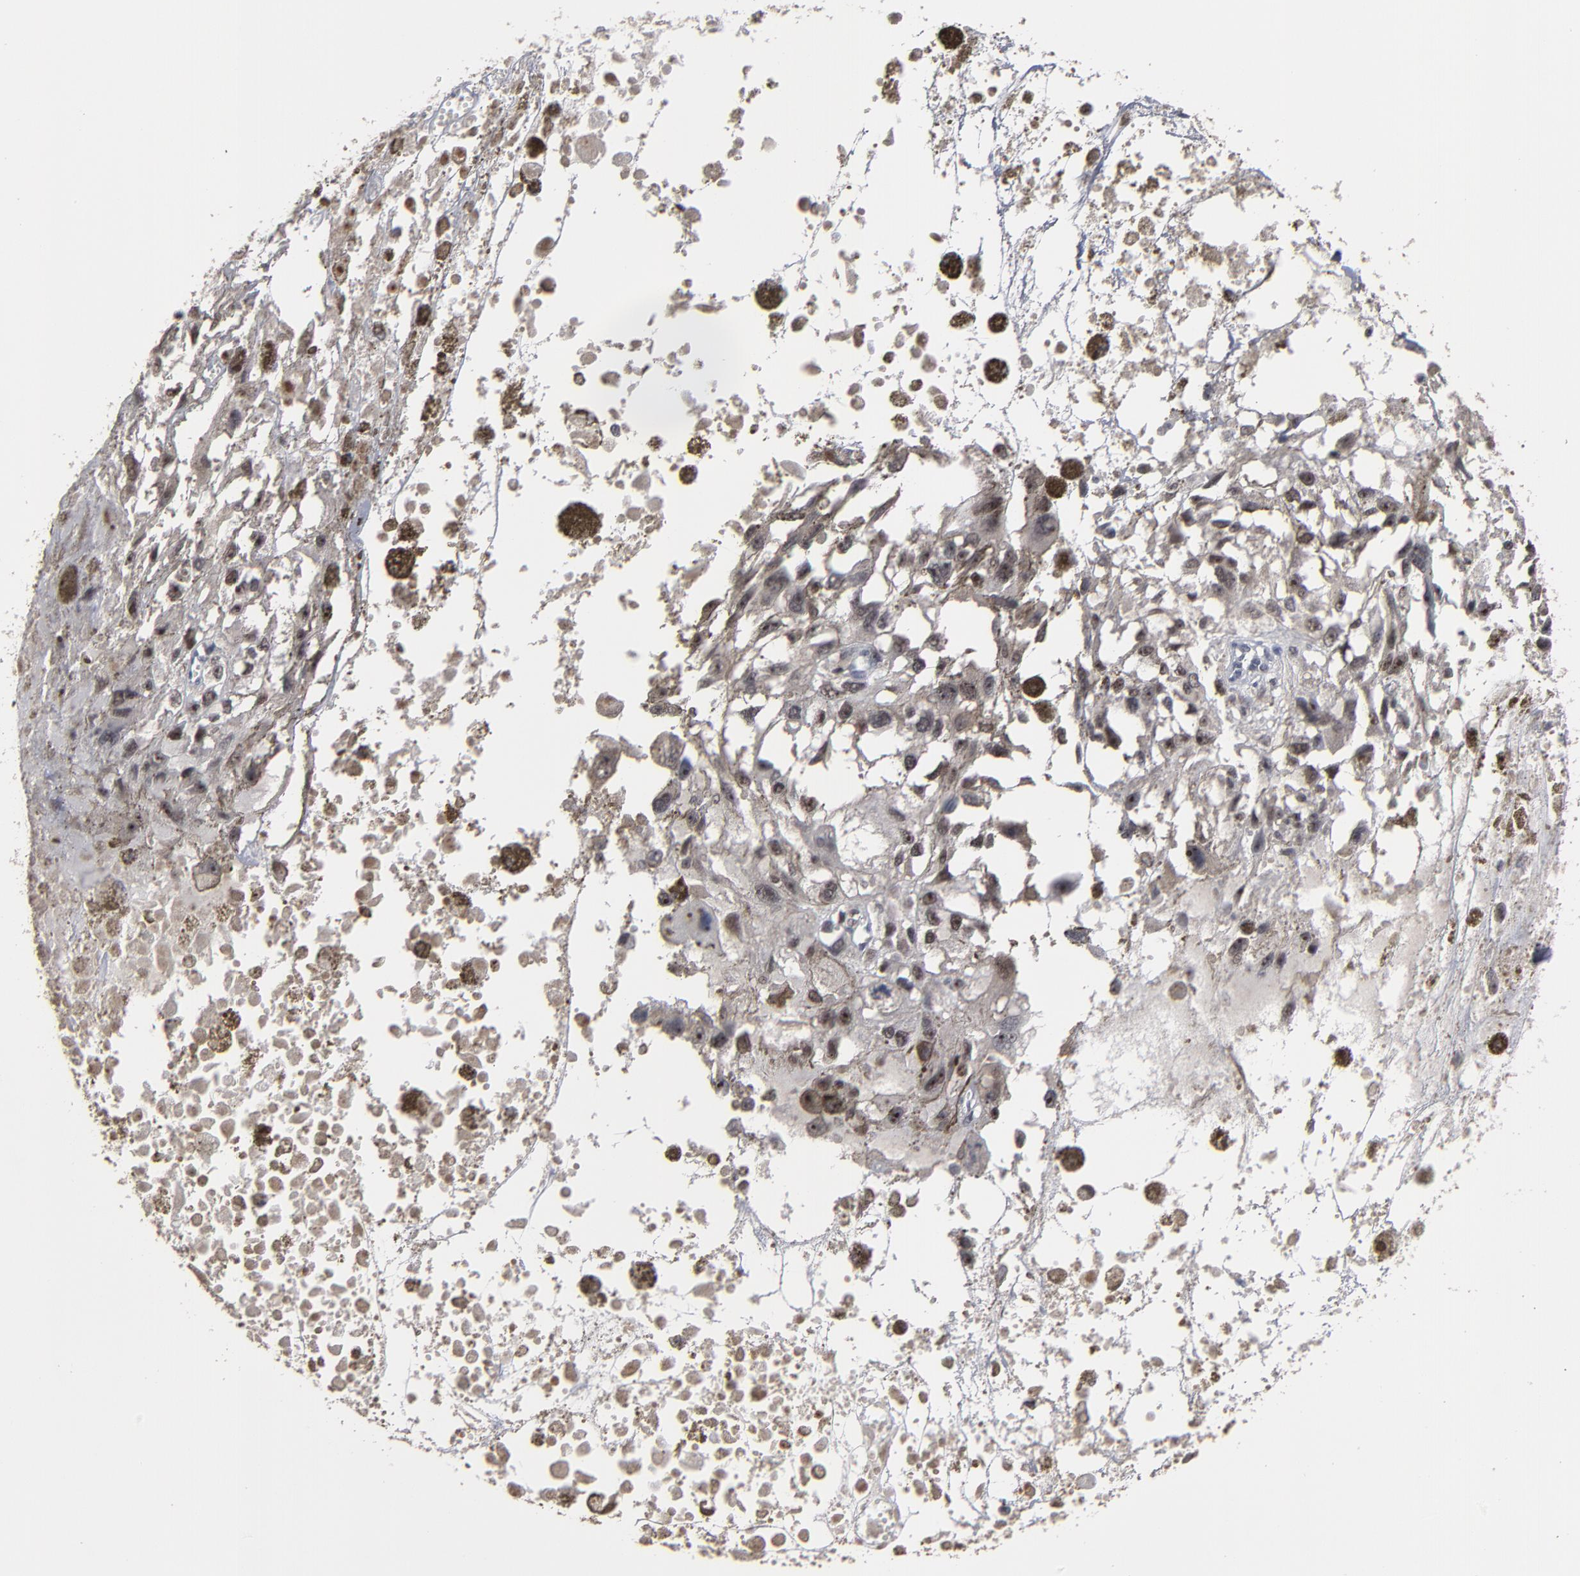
{"staining": {"intensity": "moderate", "quantity": ">75%", "location": "nuclear"}, "tissue": "melanoma", "cell_type": "Tumor cells", "image_type": "cancer", "snomed": [{"axis": "morphology", "description": "Malignant melanoma, Metastatic site"}, {"axis": "topography", "description": "Lymph node"}], "caption": "Malignant melanoma (metastatic site) was stained to show a protein in brown. There is medium levels of moderate nuclear expression in about >75% of tumor cells.", "gene": "SSRP1", "patient": {"sex": "male", "age": 59}}